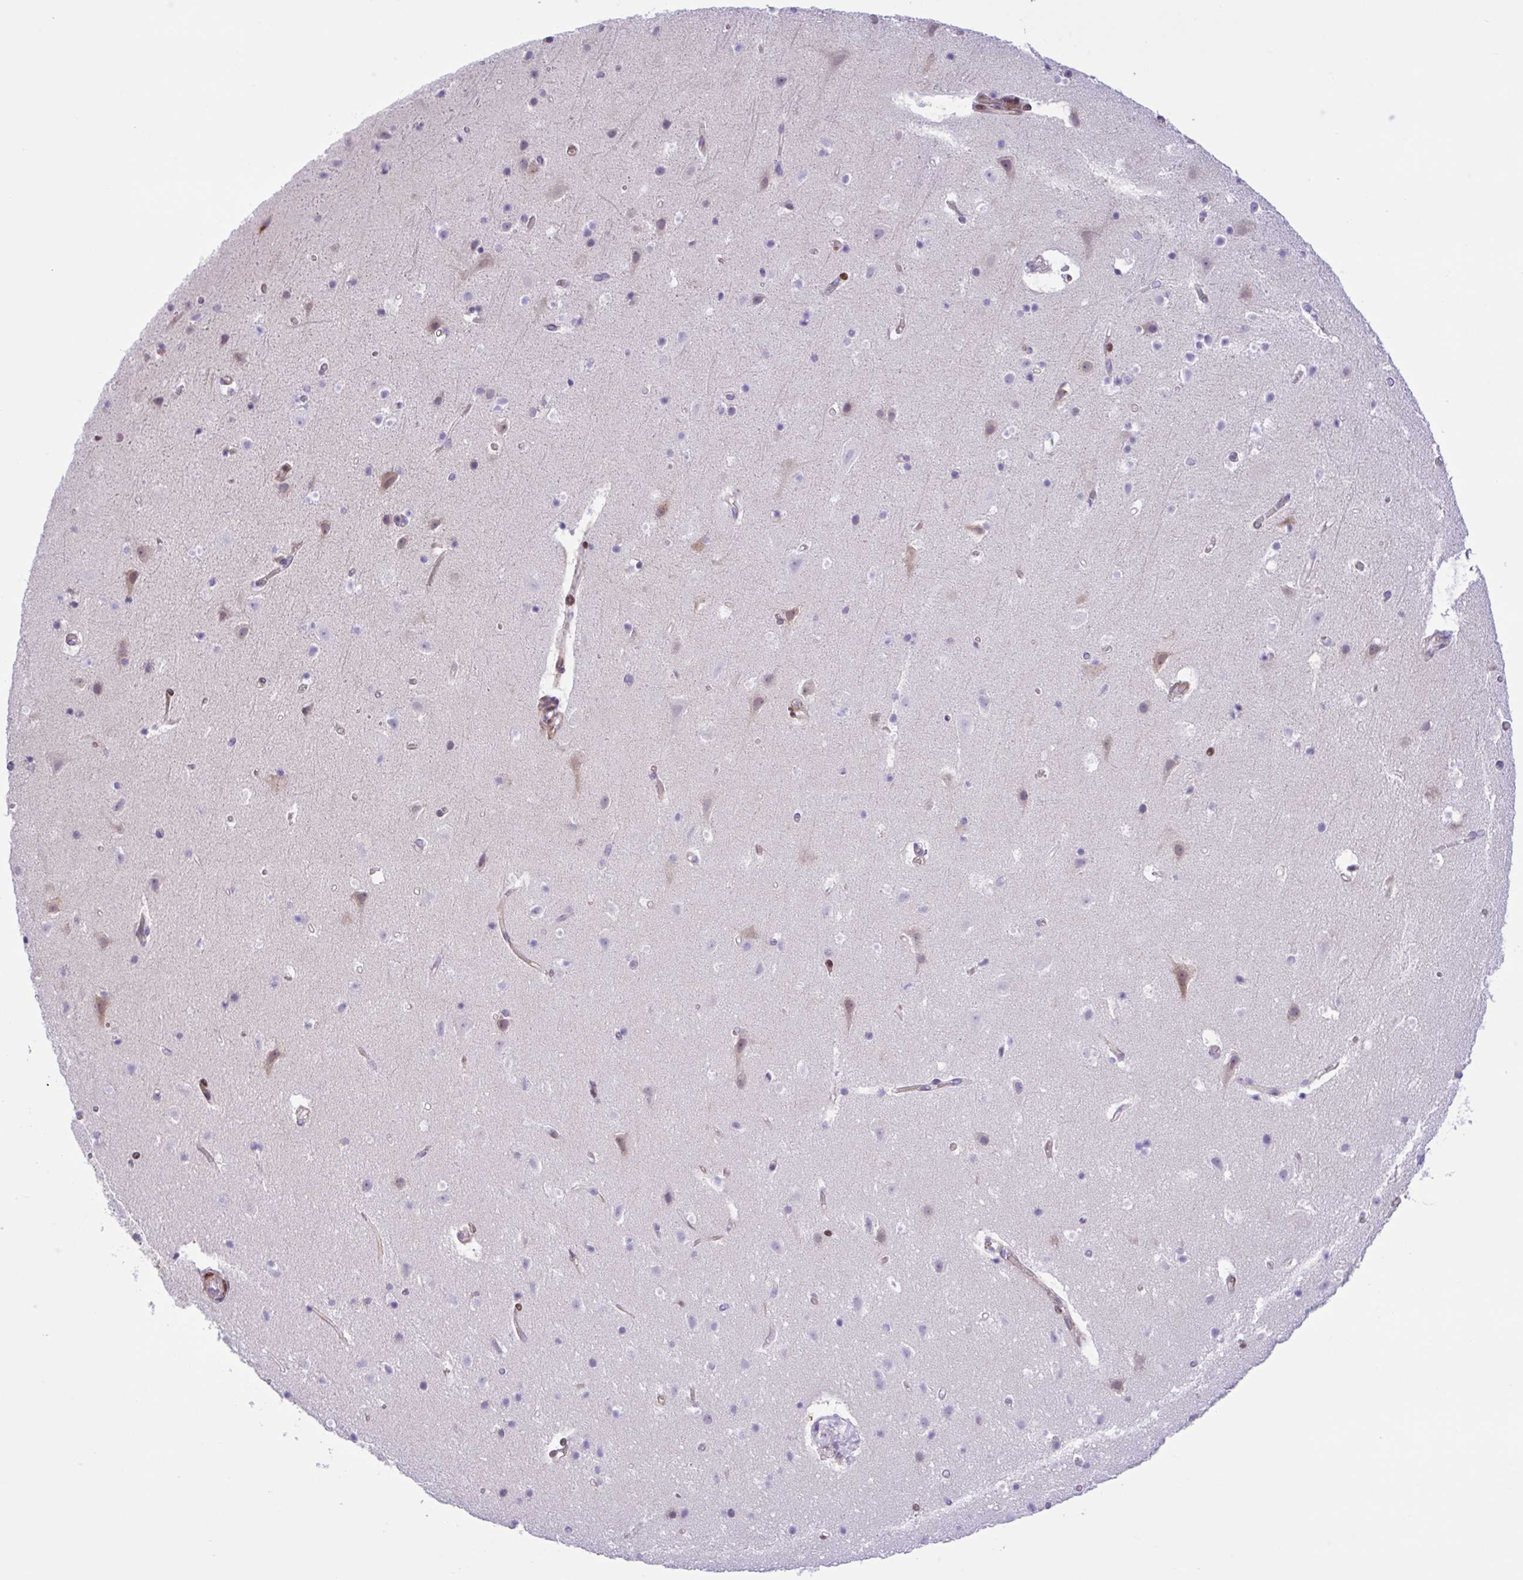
{"staining": {"intensity": "weak", "quantity": "<25%", "location": "cytoplasmic/membranous,nuclear"}, "tissue": "cerebral cortex", "cell_type": "Endothelial cells", "image_type": "normal", "snomed": [{"axis": "morphology", "description": "Normal tissue, NOS"}, {"axis": "topography", "description": "Cerebral cortex"}], "caption": "This is an IHC histopathology image of unremarkable cerebral cortex. There is no expression in endothelial cells.", "gene": "AHCYL2", "patient": {"sex": "female", "age": 42}}